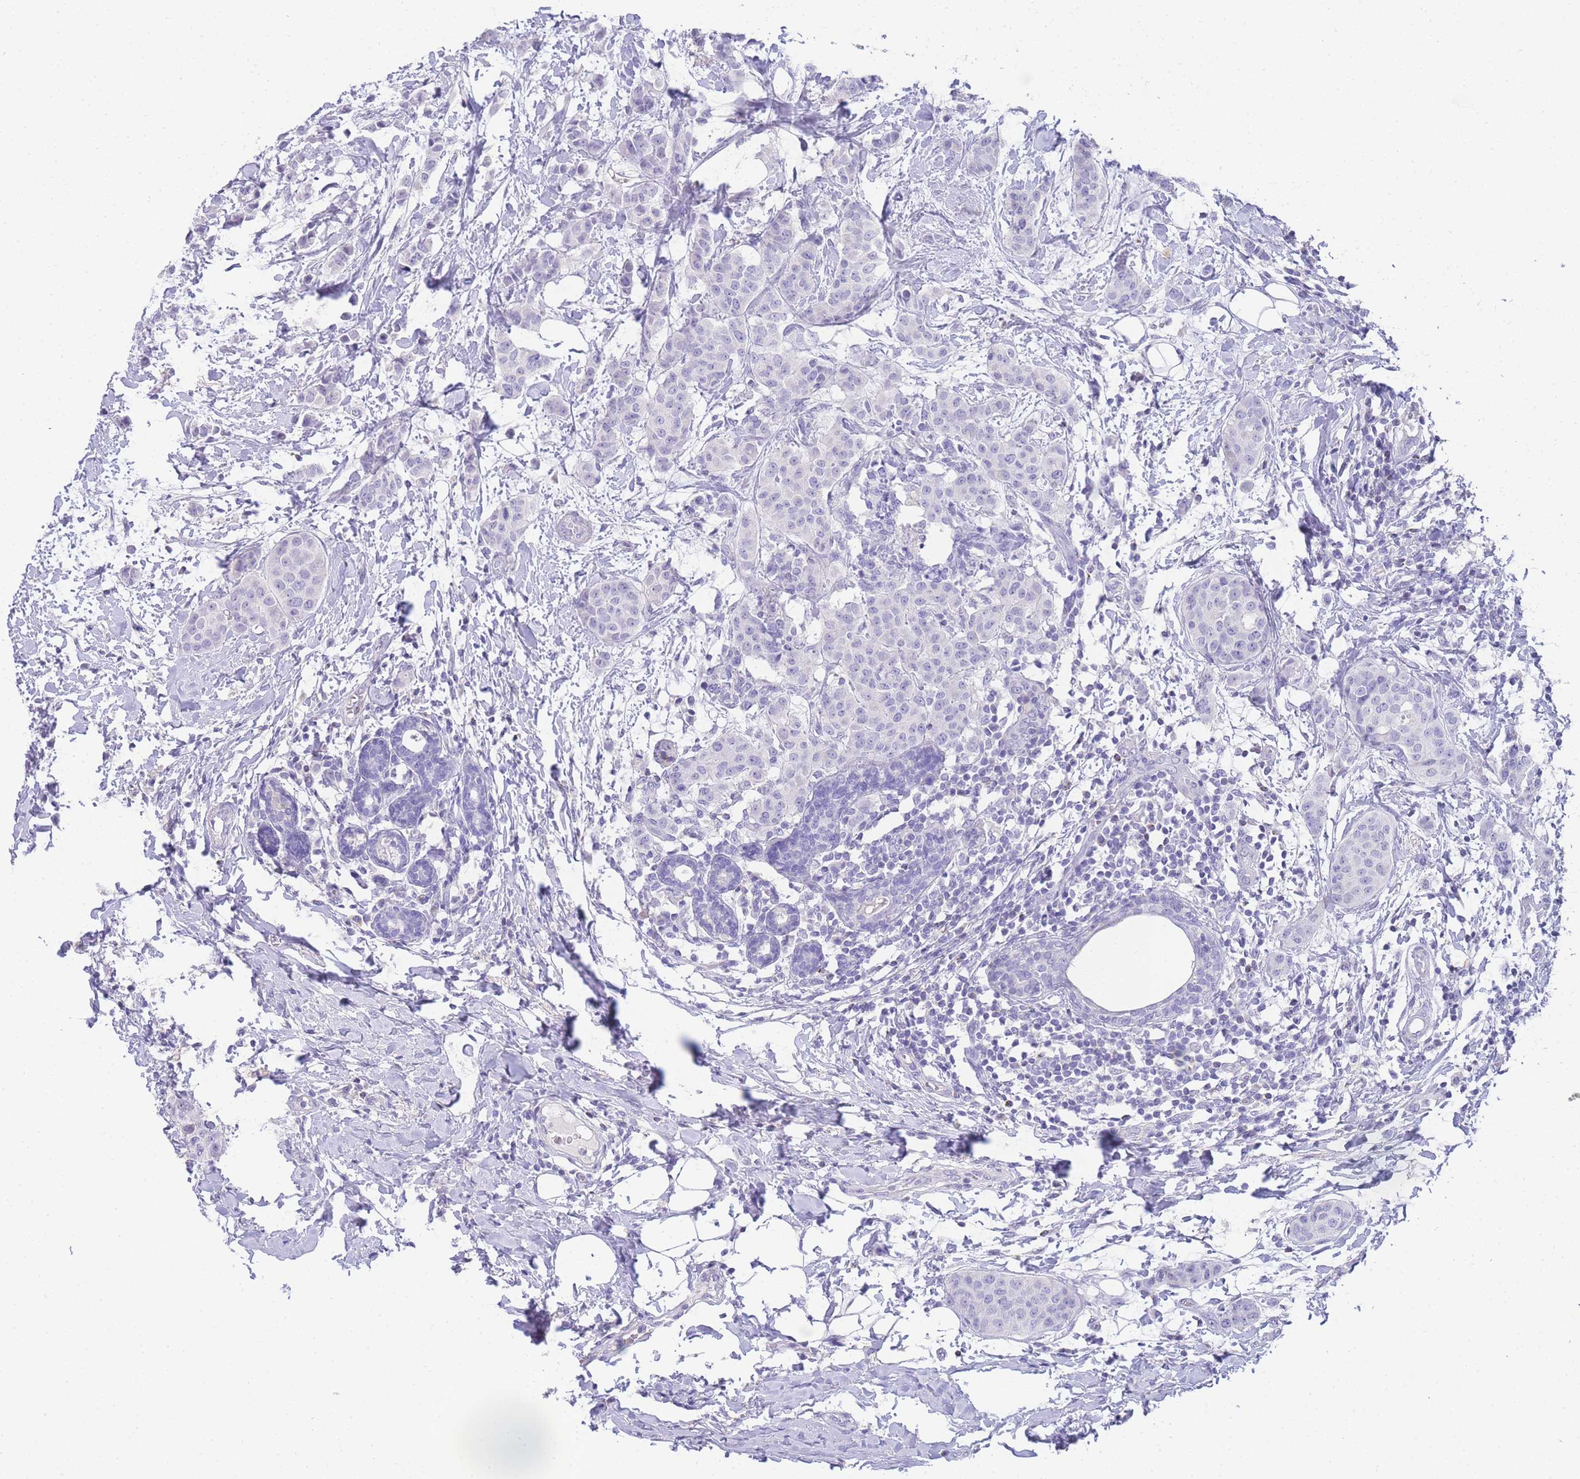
{"staining": {"intensity": "negative", "quantity": "none", "location": "none"}, "tissue": "breast cancer", "cell_type": "Tumor cells", "image_type": "cancer", "snomed": [{"axis": "morphology", "description": "Duct carcinoma"}, {"axis": "topography", "description": "Breast"}], "caption": "The photomicrograph displays no staining of tumor cells in breast infiltrating ductal carcinoma.", "gene": "DPP4", "patient": {"sex": "female", "age": 40}}